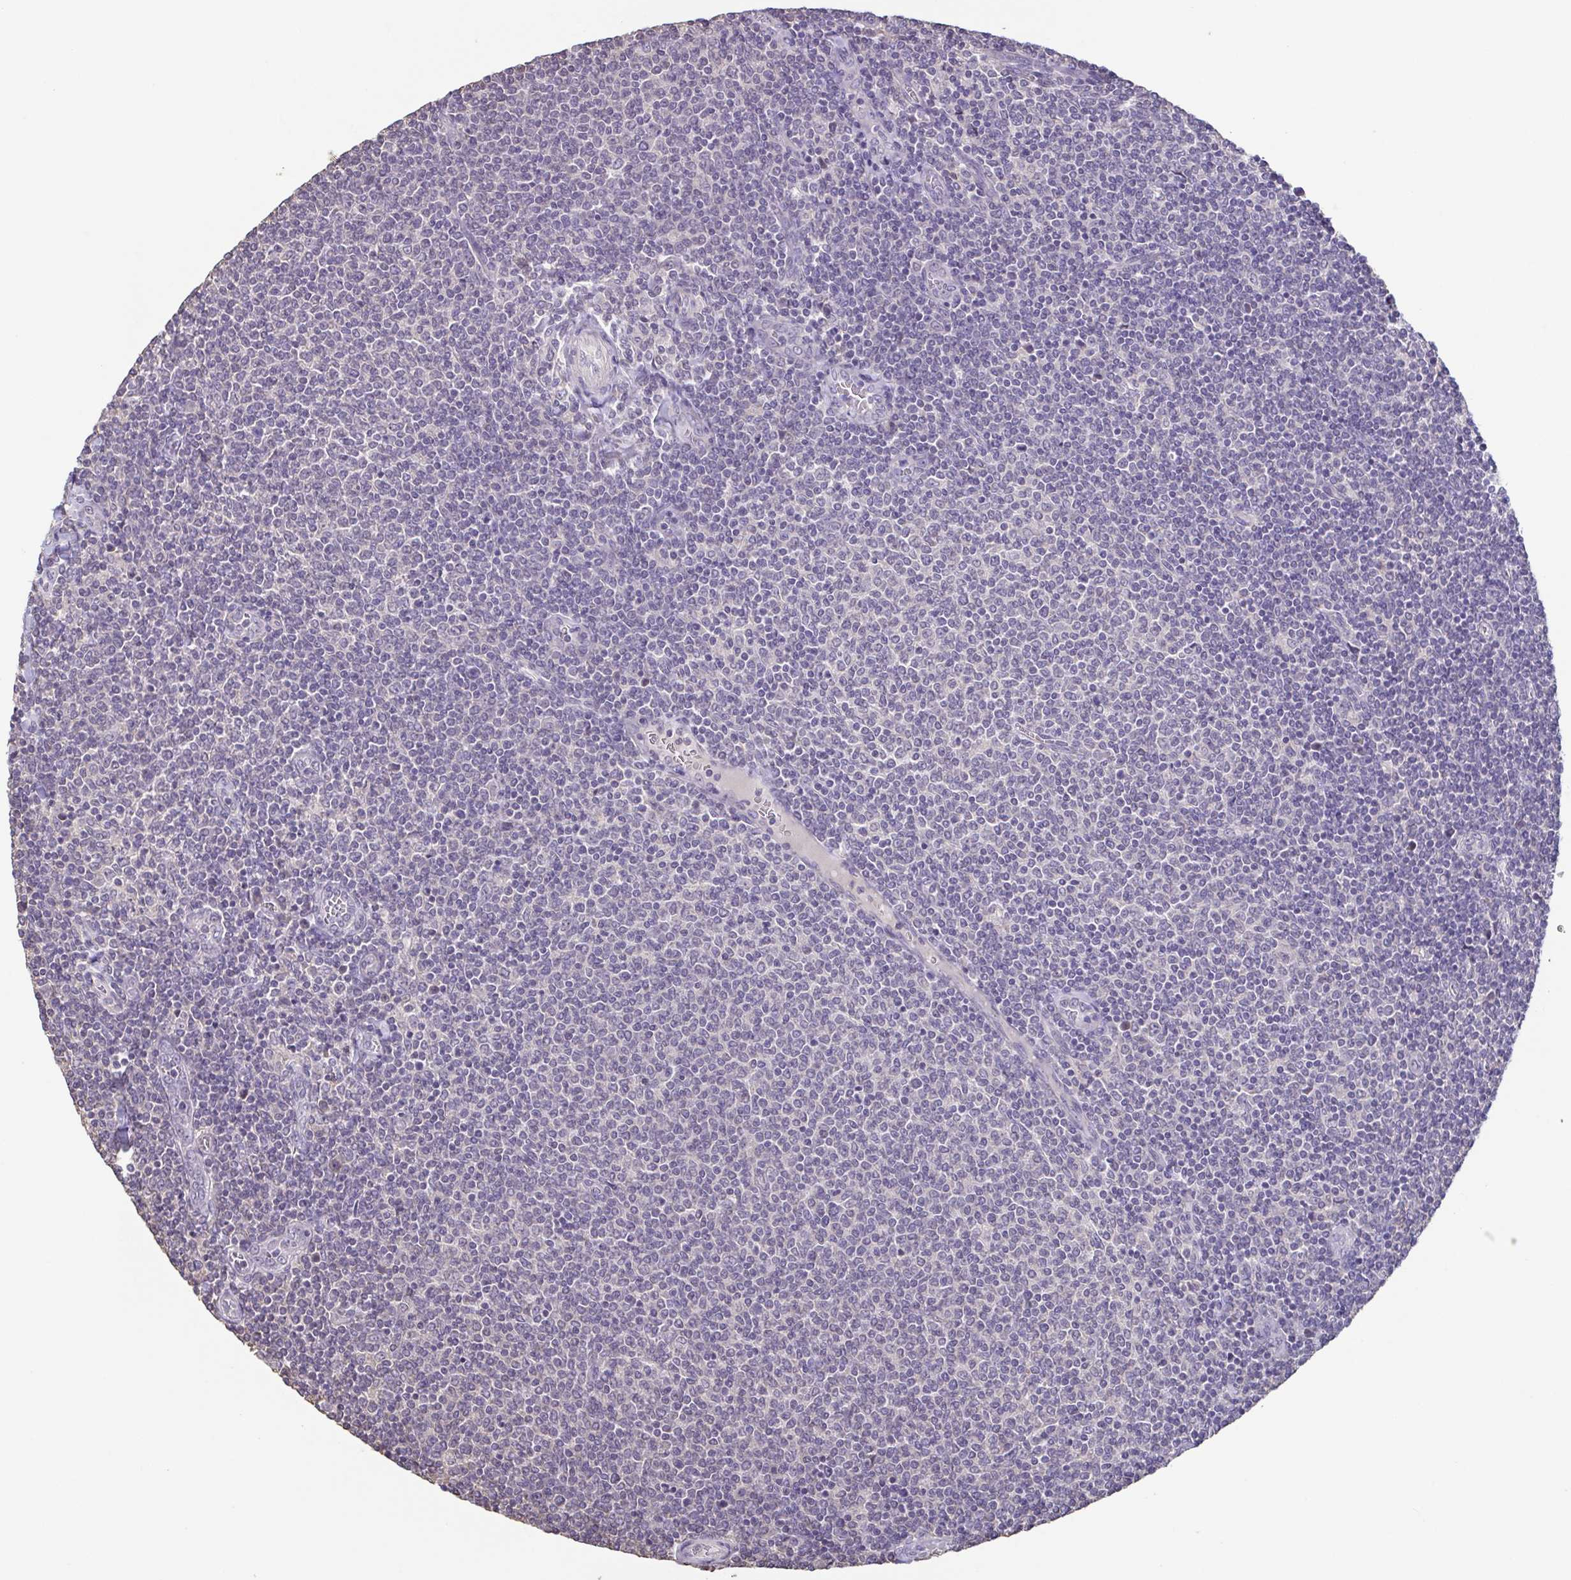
{"staining": {"intensity": "negative", "quantity": "none", "location": "none"}, "tissue": "lymphoma", "cell_type": "Tumor cells", "image_type": "cancer", "snomed": [{"axis": "morphology", "description": "Malignant lymphoma, non-Hodgkin's type, Low grade"}, {"axis": "topography", "description": "Lymph node"}], "caption": "The histopathology image shows no staining of tumor cells in low-grade malignant lymphoma, non-Hodgkin's type.", "gene": "ACTRT2", "patient": {"sex": "male", "age": 52}}